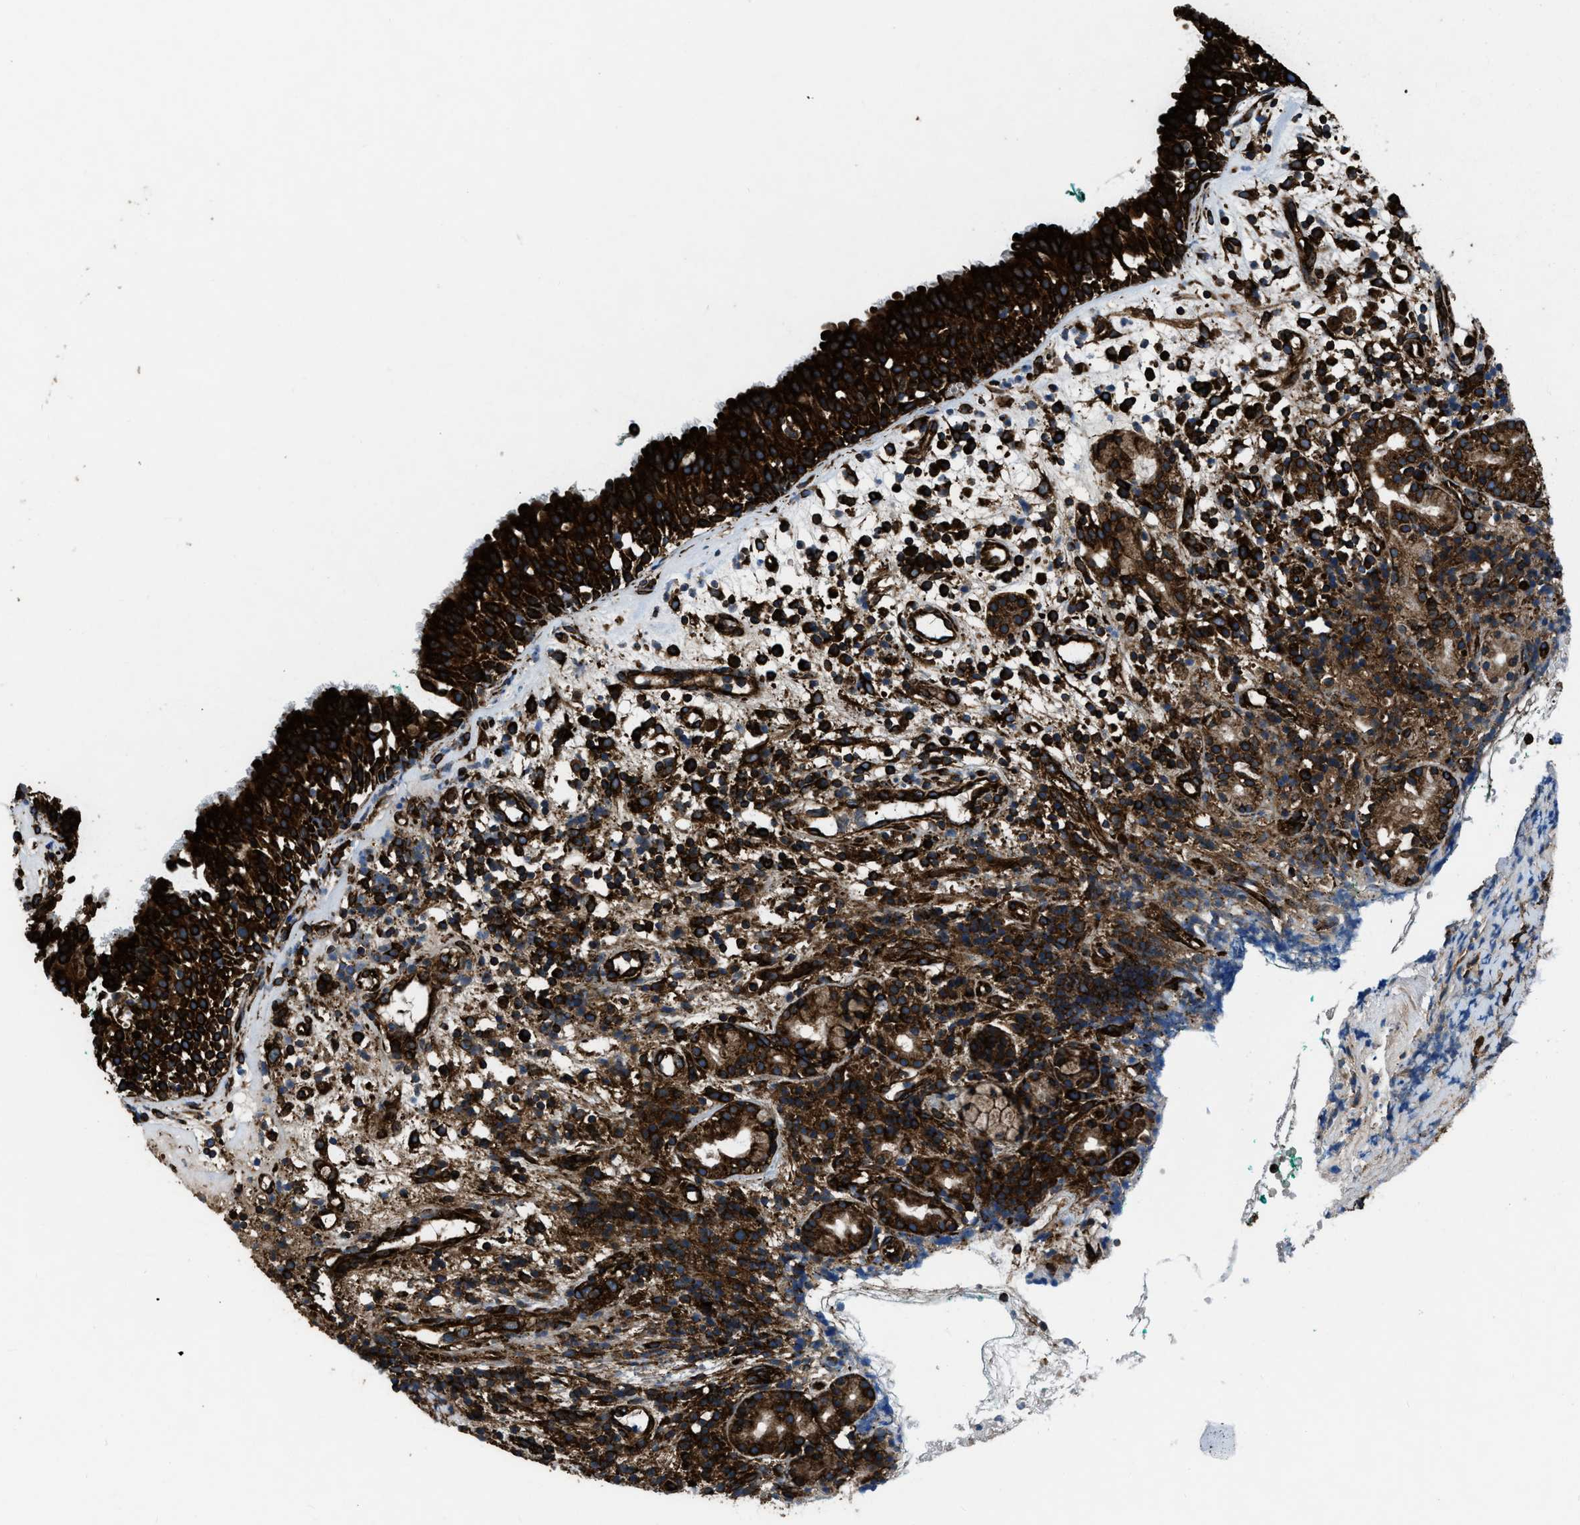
{"staining": {"intensity": "strong", "quantity": ">75%", "location": "cytoplasmic/membranous"}, "tissue": "nasopharynx", "cell_type": "Respiratory epithelial cells", "image_type": "normal", "snomed": [{"axis": "morphology", "description": "Normal tissue, NOS"}, {"axis": "morphology", "description": "Basal cell carcinoma"}, {"axis": "topography", "description": "Cartilage tissue"}, {"axis": "topography", "description": "Nasopharynx"}, {"axis": "topography", "description": "Oral tissue"}], "caption": "The photomicrograph reveals staining of unremarkable nasopharynx, revealing strong cytoplasmic/membranous protein positivity (brown color) within respiratory epithelial cells. Ihc stains the protein of interest in brown and the nuclei are stained blue.", "gene": "CAPRIN1", "patient": {"sex": "female", "age": 77}}